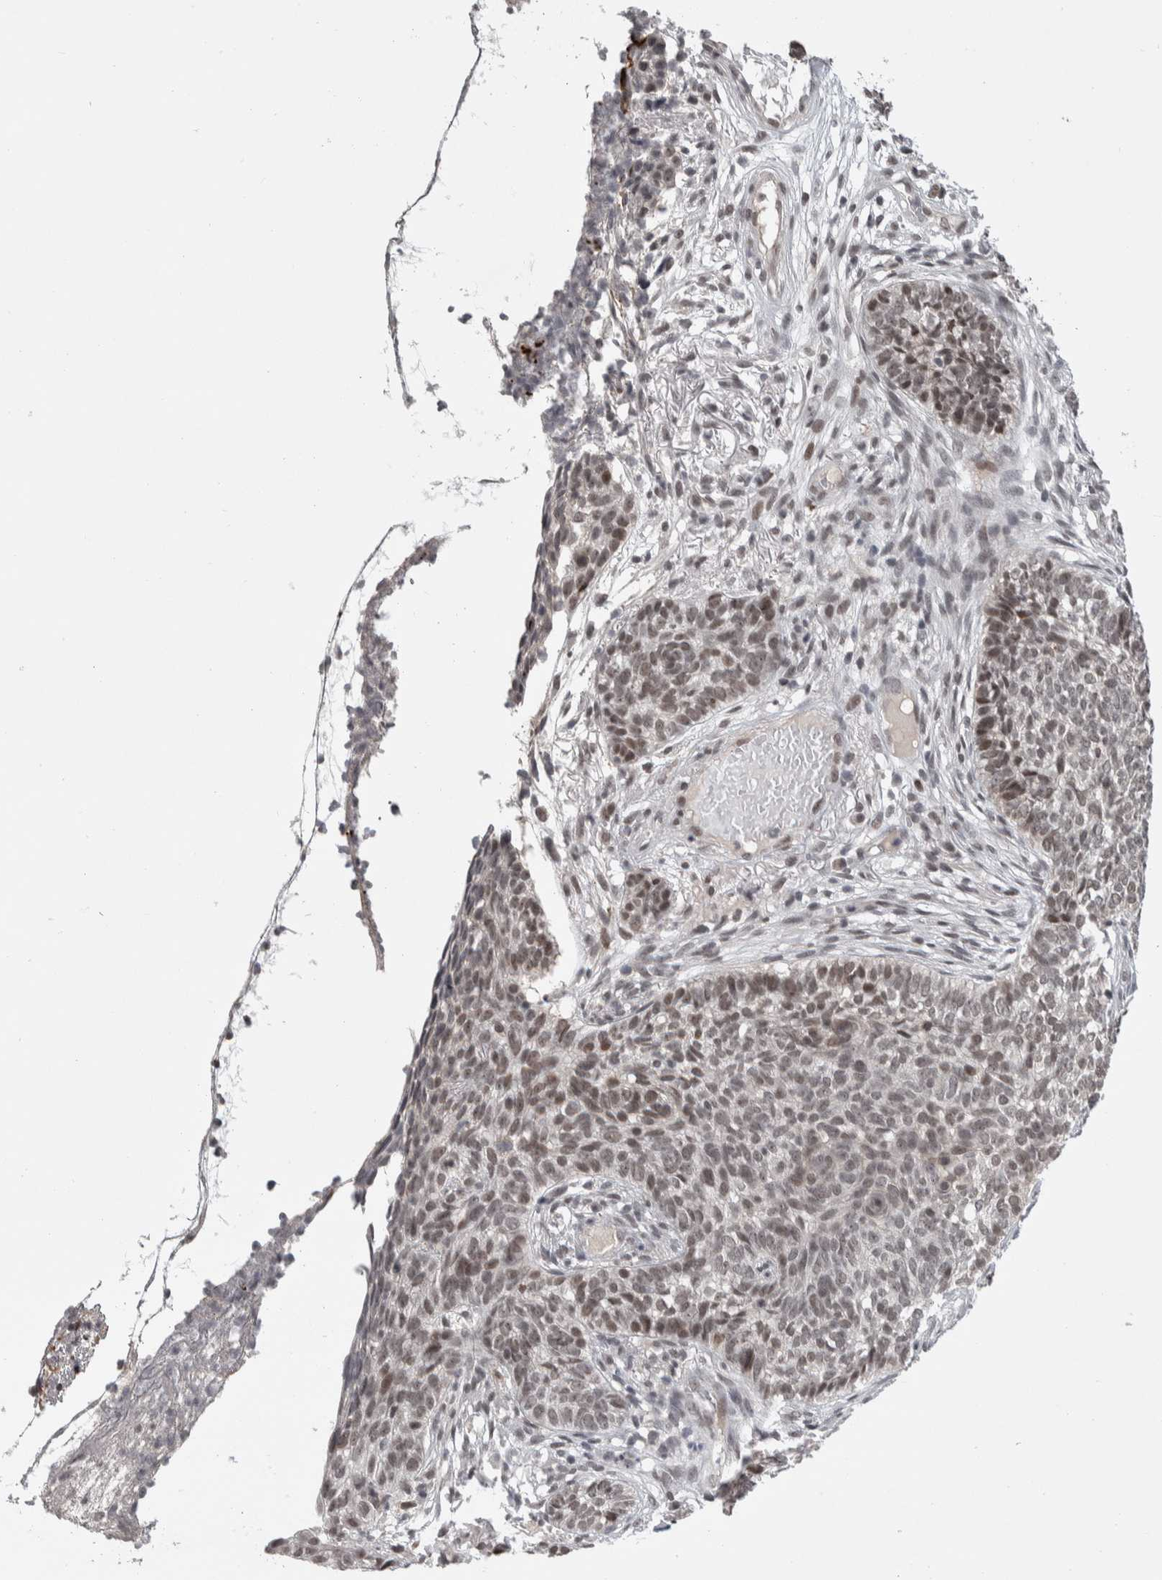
{"staining": {"intensity": "weak", "quantity": ">75%", "location": "nuclear"}, "tissue": "skin cancer", "cell_type": "Tumor cells", "image_type": "cancer", "snomed": [{"axis": "morphology", "description": "Basal cell carcinoma"}, {"axis": "topography", "description": "Skin"}], "caption": "Basal cell carcinoma (skin) stained with a brown dye demonstrates weak nuclear positive positivity in about >75% of tumor cells.", "gene": "ZSCAN21", "patient": {"sex": "male", "age": 85}}